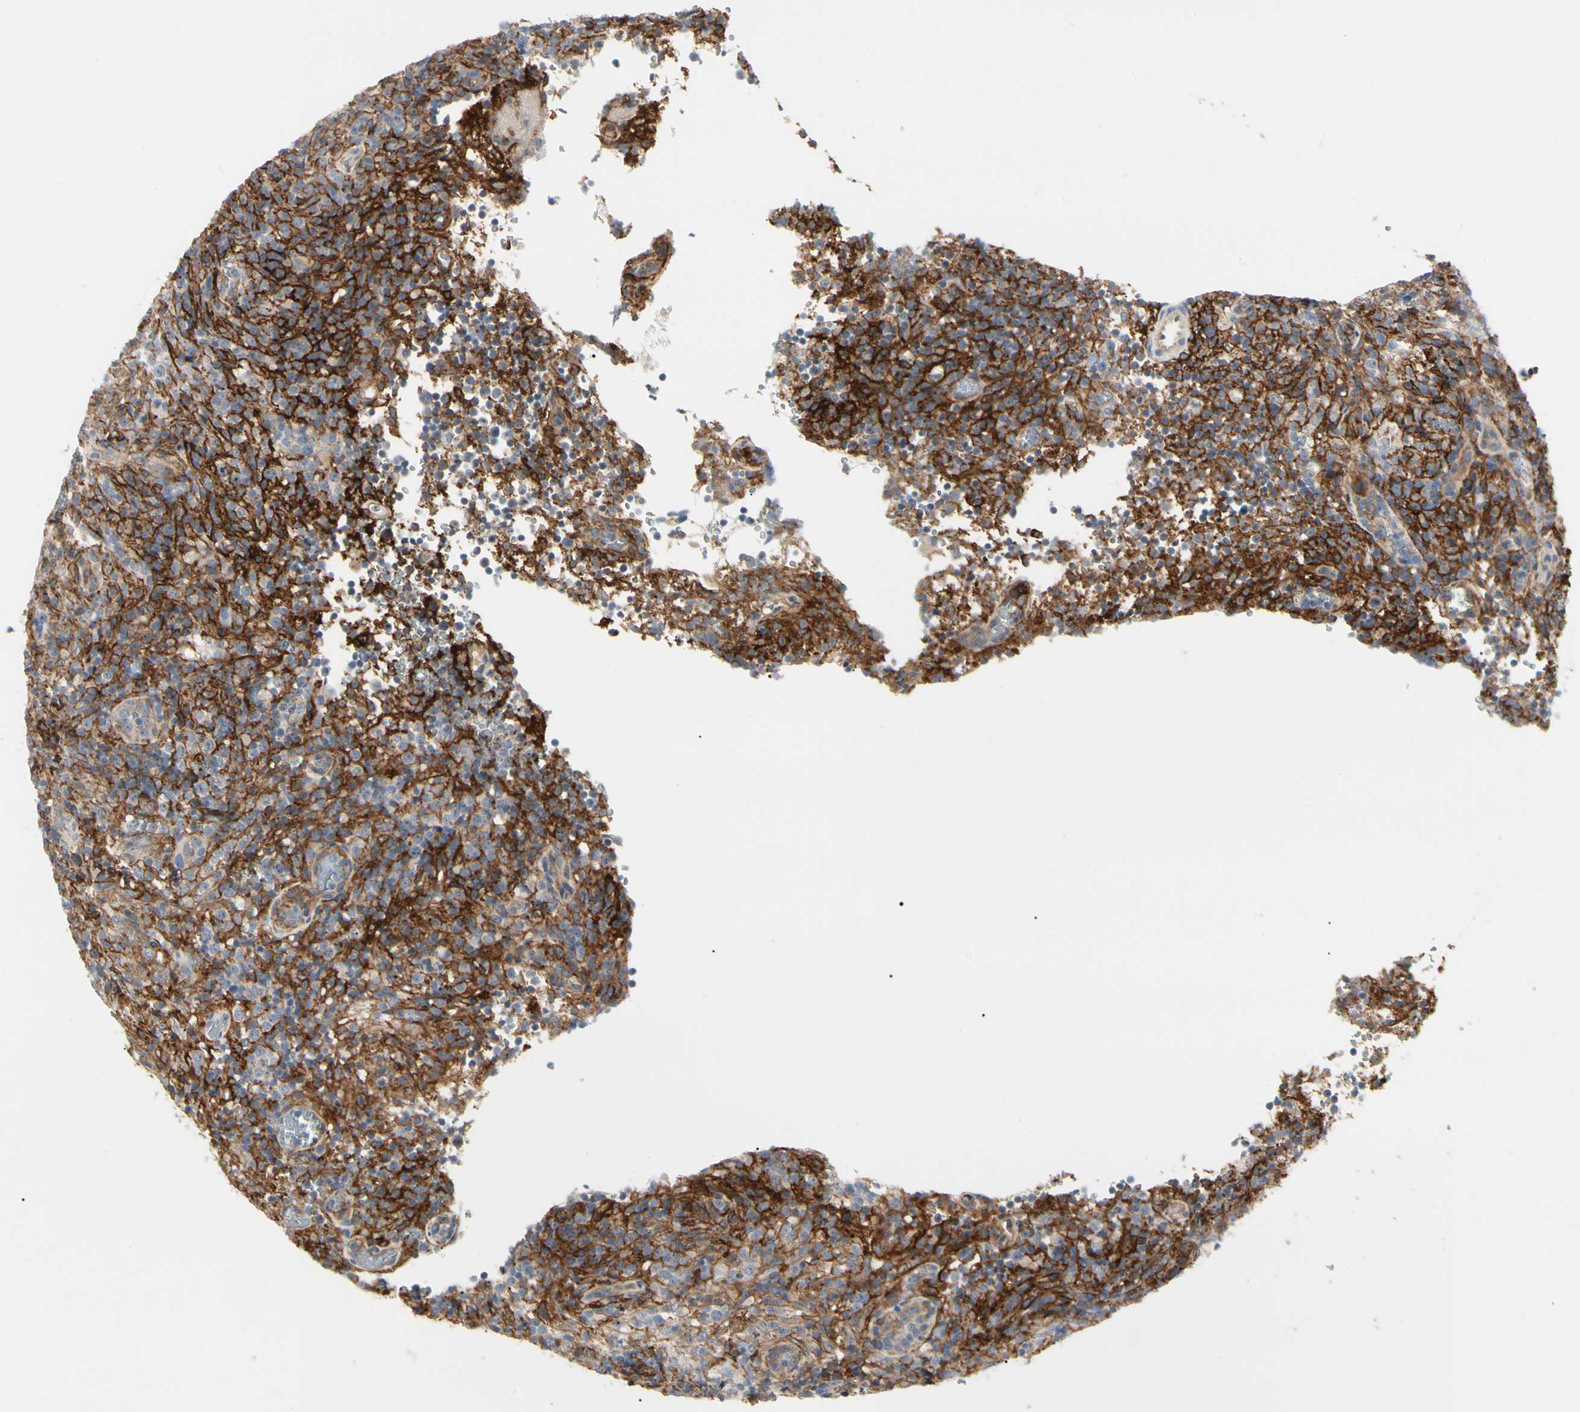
{"staining": {"intensity": "negative", "quantity": "none", "location": "none"}, "tissue": "lymphoma", "cell_type": "Tumor cells", "image_type": "cancer", "snomed": [{"axis": "morphology", "description": "Malignant lymphoma, non-Hodgkin's type, High grade"}, {"axis": "topography", "description": "Lymph node"}], "caption": "The micrograph displays no significant expression in tumor cells of malignant lymphoma, non-Hodgkin's type (high-grade).", "gene": "GGT5", "patient": {"sex": "female", "age": 76}}